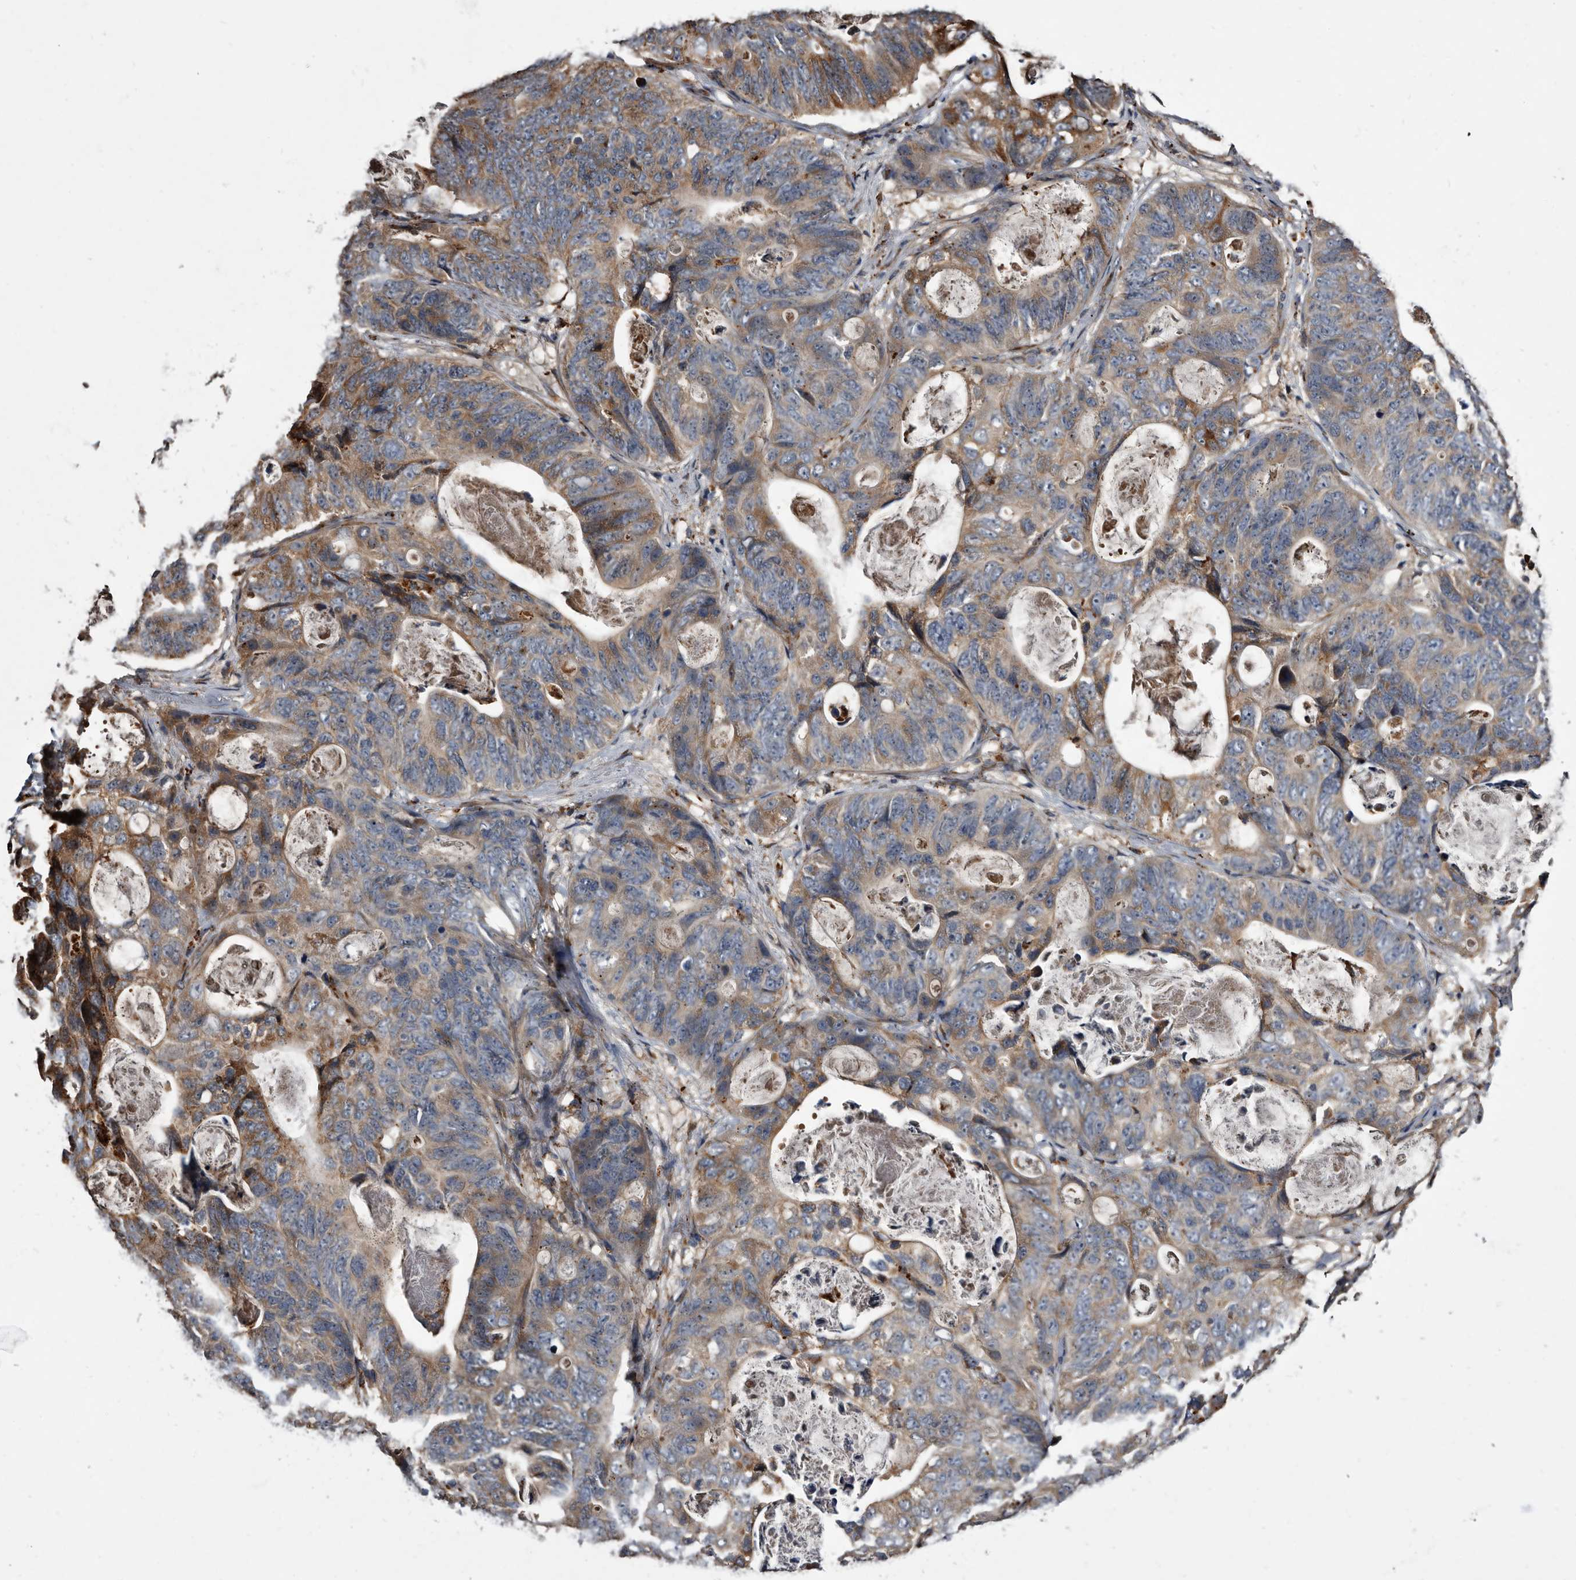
{"staining": {"intensity": "moderate", "quantity": "25%-75%", "location": "cytoplasmic/membranous"}, "tissue": "stomach cancer", "cell_type": "Tumor cells", "image_type": "cancer", "snomed": [{"axis": "morphology", "description": "Normal tissue, NOS"}, {"axis": "morphology", "description": "Adenocarcinoma, NOS"}, {"axis": "topography", "description": "Stomach"}], "caption": "The histopathology image displays a brown stain indicating the presence of a protein in the cytoplasmic/membranous of tumor cells in stomach cancer (adenocarcinoma).", "gene": "CTSA", "patient": {"sex": "female", "age": 89}}